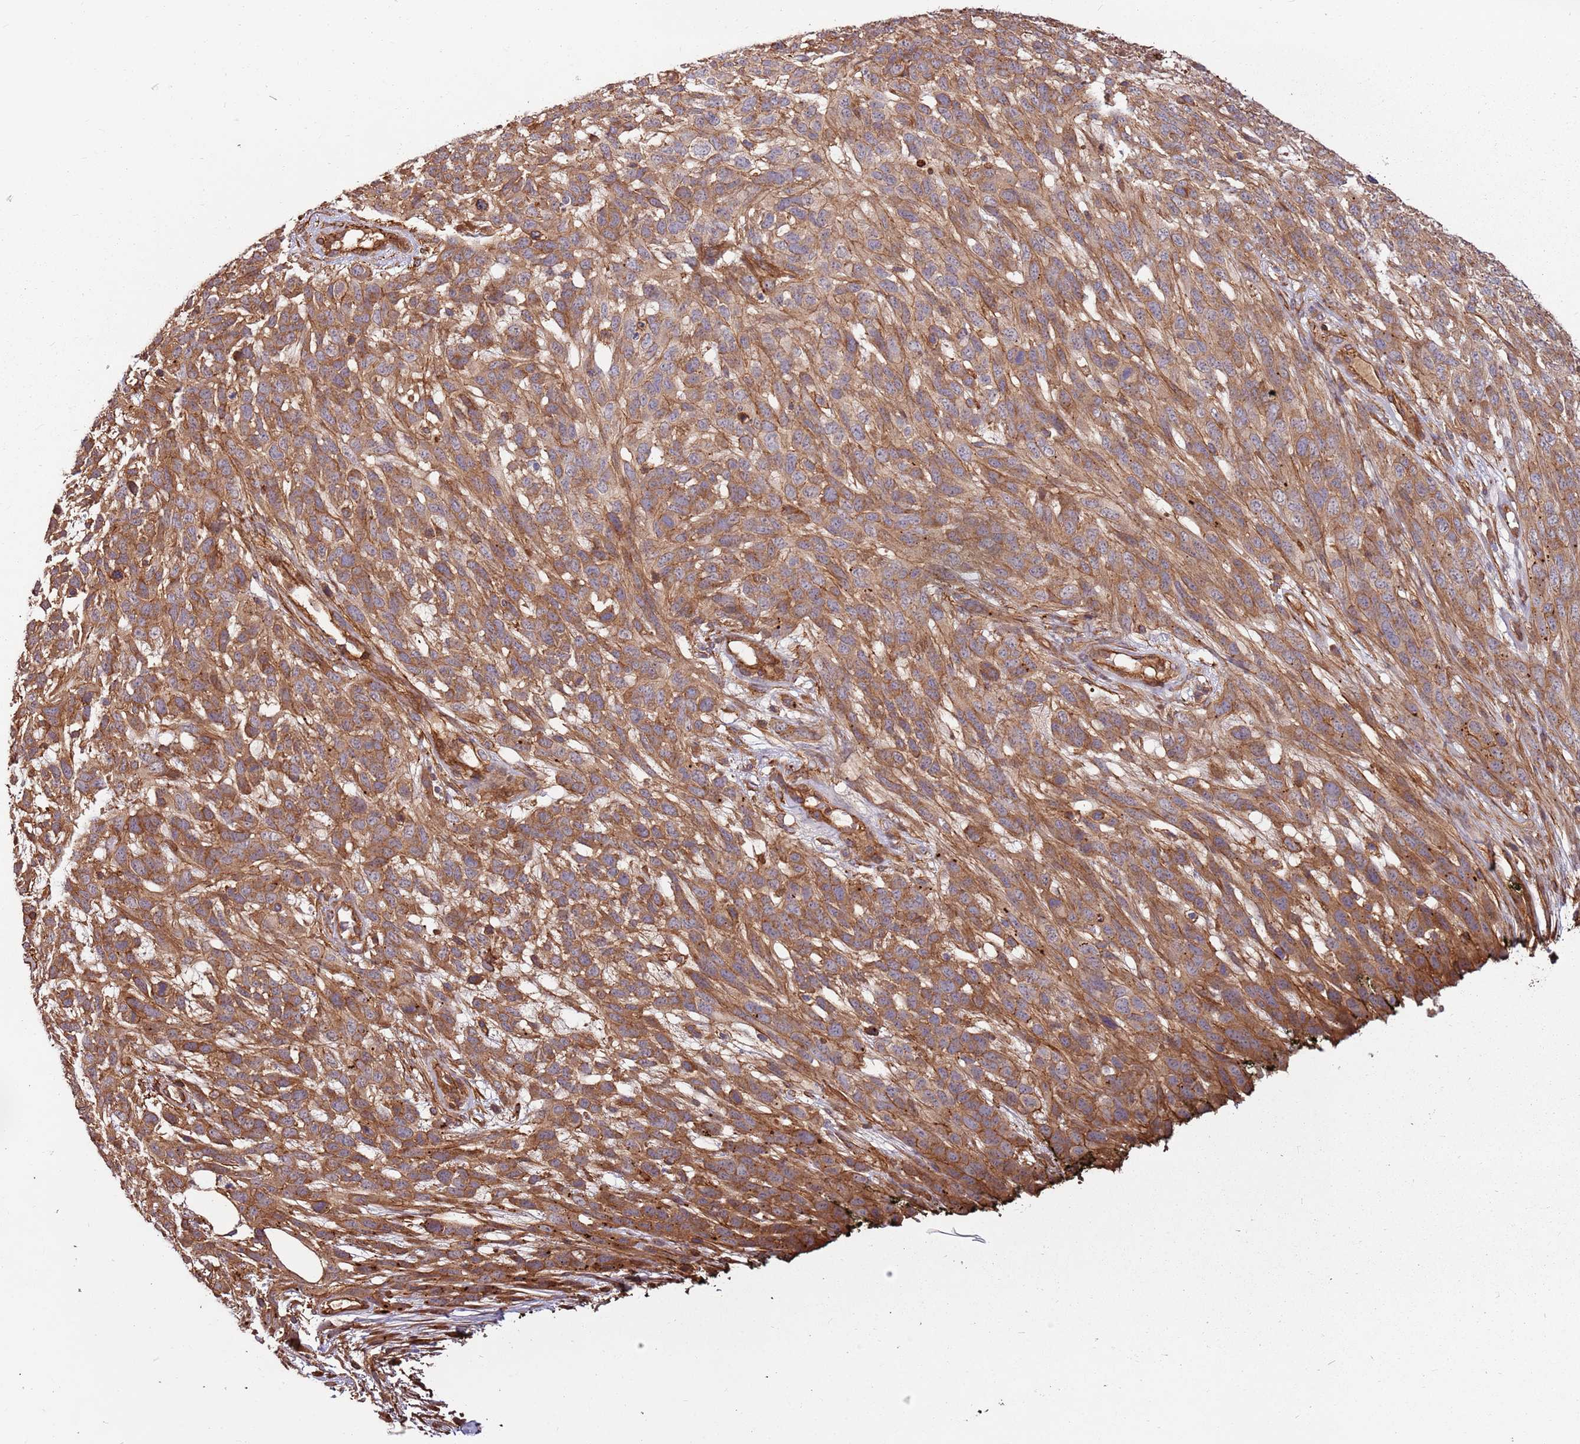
{"staining": {"intensity": "moderate", "quantity": ">75%", "location": "cytoplasmic/membranous"}, "tissue": "melanoma", "cell_type": "Tumor cells", "image_type": "cancer", "snomed": [{"axis": "morphology", "description": "Normal morphology"}, {"axis": "morphology", "description": "Malignant melanoma, NOS"}, {"axis": "topography", "description": "Skin"}], "caption": "Immunohistochemical staining of human malignant melanoma shows moderate cytoplasmic/membranous protein positivity in approximately >75% of tumor cells. (Brightfield microscopy of DAB IHC at high magnification).", "gene": "ACVR2A", "patient": {"sex": "female", "age": 72}}